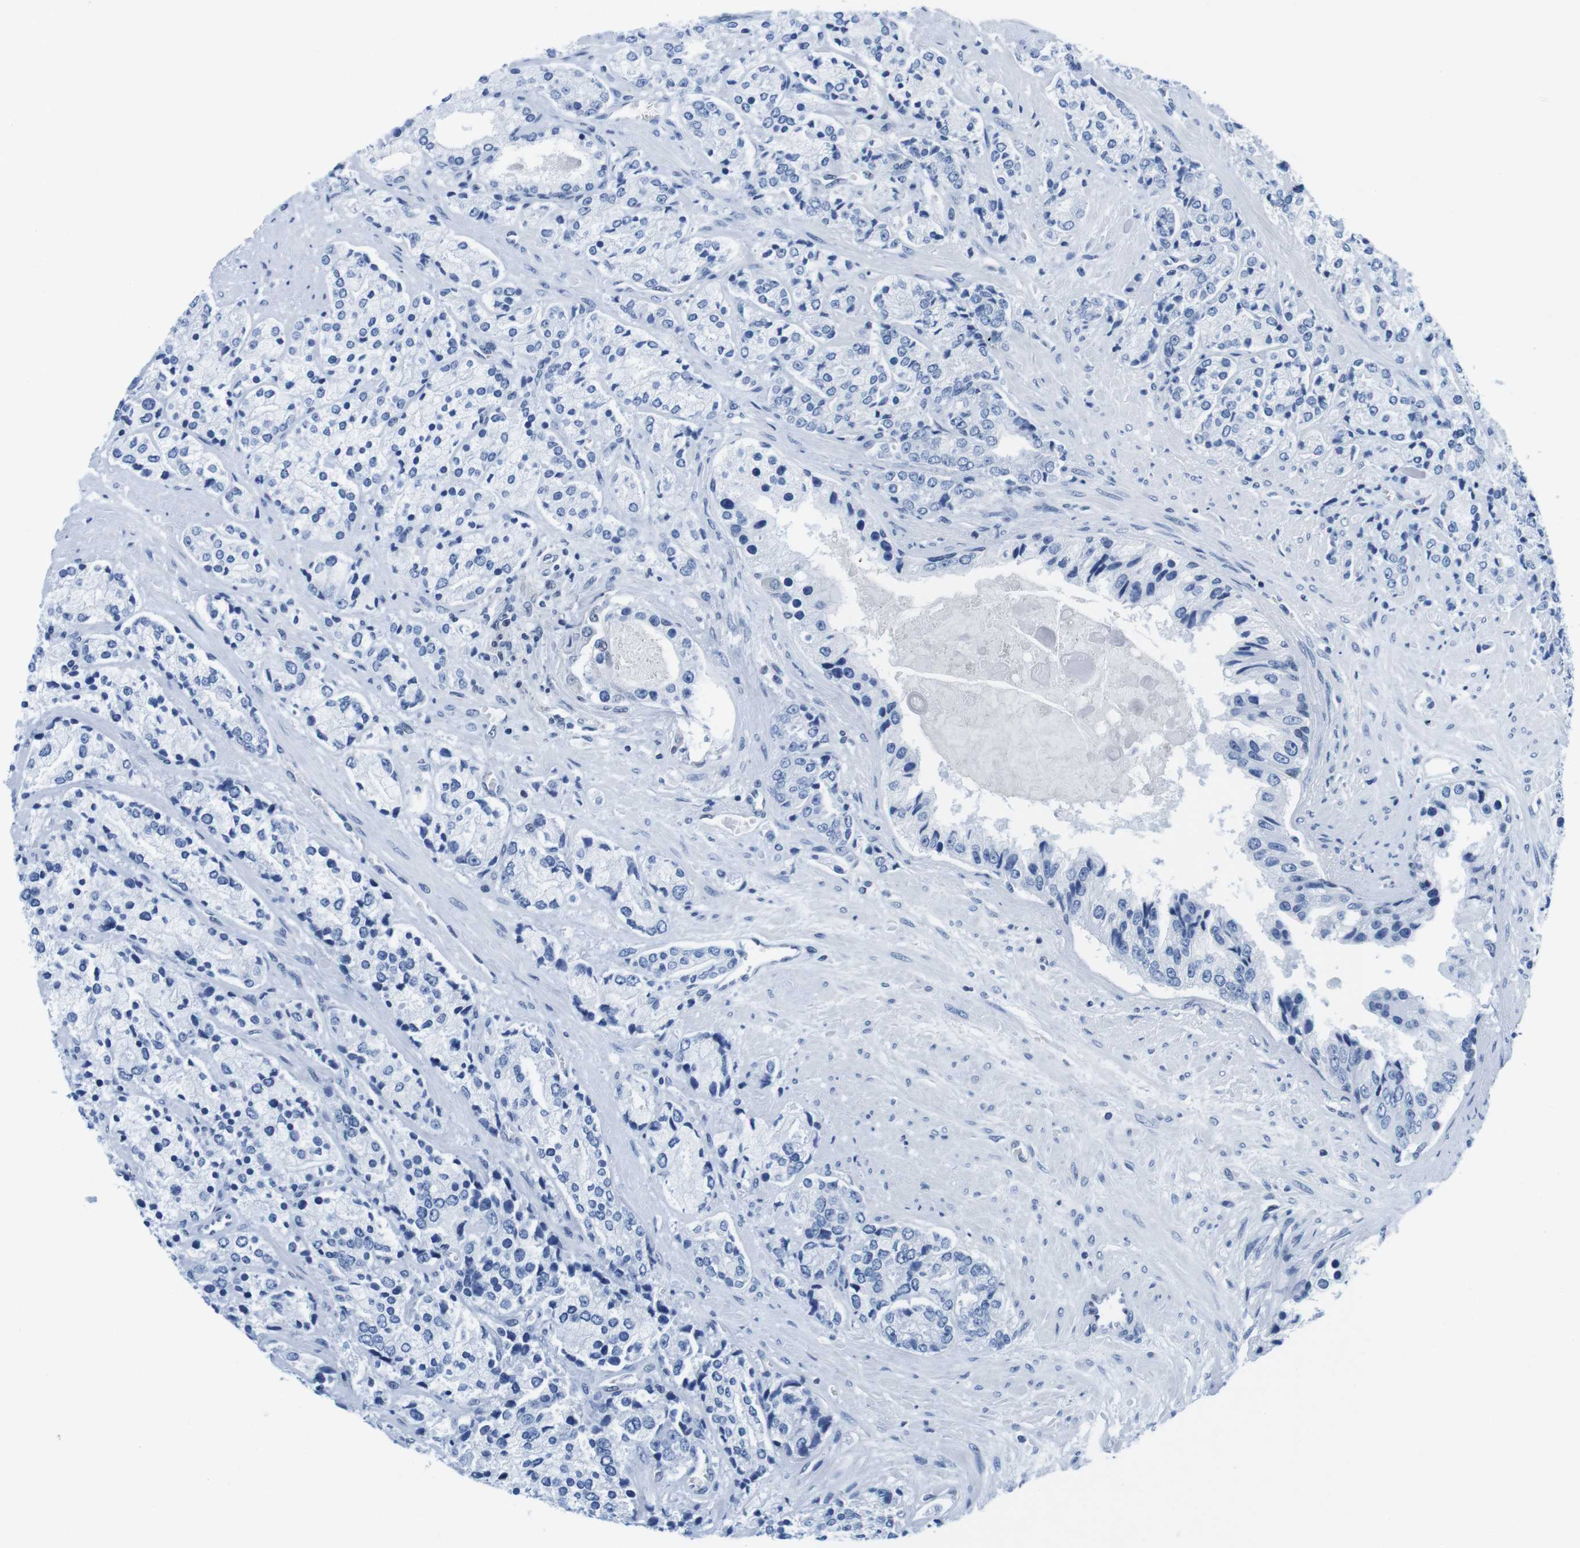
{"staining": {"intensity": "negative", "quantity": "none", "location": "none"}, "tissue": "prostate cancer", "cell_type": "Tumor cells", "image_type": "cancer", "snomed": [{"axis": "morphology", "description": "Adenocarcinoma, High grade"}, {"axis": "topography", "description": "Prostate"}], "caption": "A high-resolution micrograph shows immunohistochemistry staining of prostate cancer, which exhibits no significant expression in tumor cells.", "gene": "IFI16", "patient": {"sex": "male", "age": 71}}